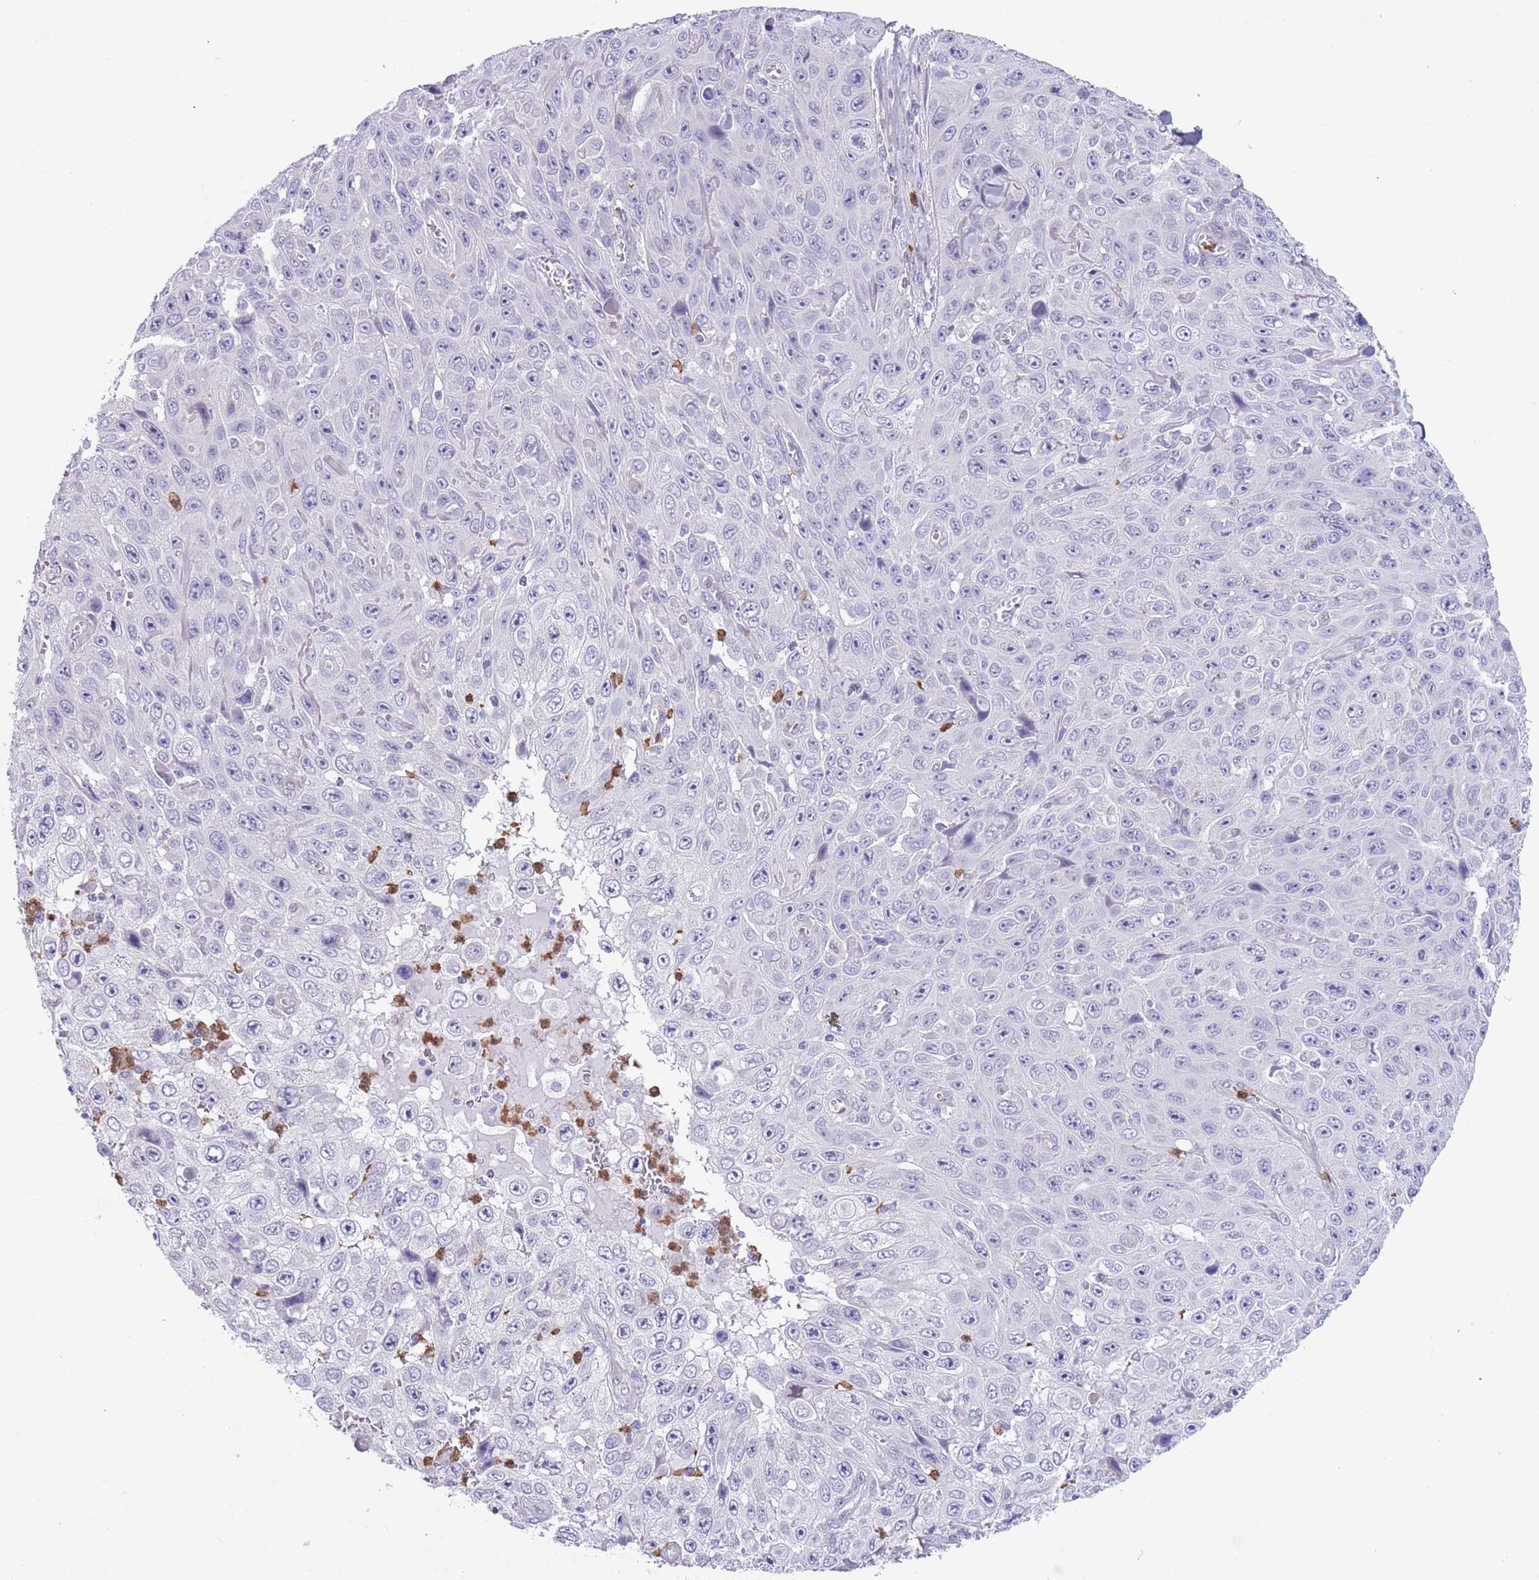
{"staining": {"intensity": "negative", "quantity": "none", "location": "none"}, "tissue": "skin cancer", "cell_type": "Tumor cells", "image_type": "cancer", "snomed": [{"axis": "morphology", "description": "Squamous cell carcinoma, NOS"}, {"axis": "topography", "description": "Skin"}], "caption": "The immunohistochemistry (IHC) photomicrograph has no significant positivity in tumor cells of skin squamous cell carcinoma tissue.", "gene": "ZFP2", "patient": {"sex": "male", "age": 82}}